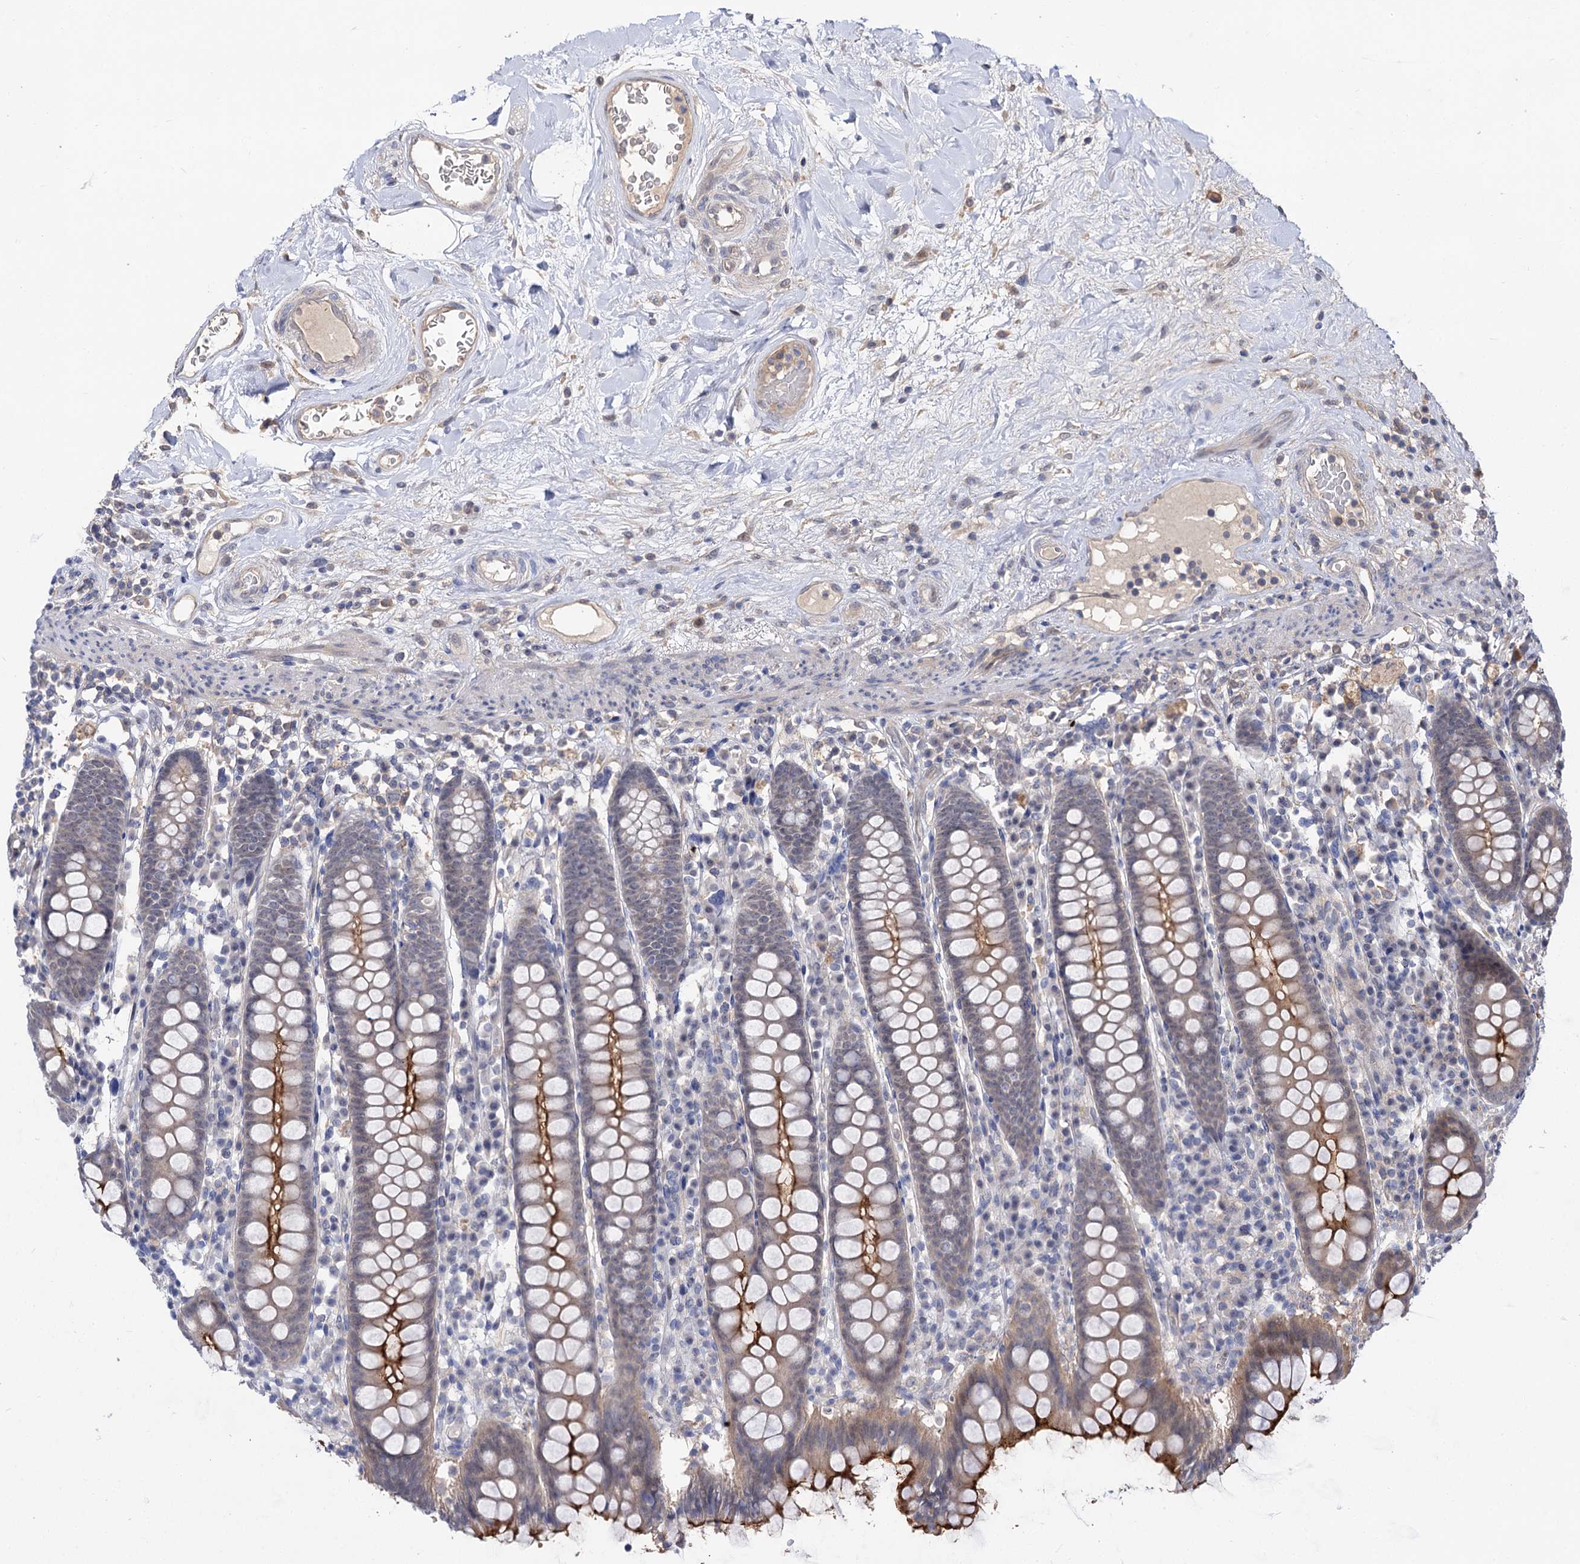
{"staining": {"intensity": "negative", "quantity": "none", "location": "none"}, "tissue": "colon", "cell_type": "Endothelial cells", "image_type": "normal", "snomed": [{"axis": "morphology", "description": "Normal tissue, NOS"}, {"axis": "topography", "description": "Colon"}], "caption": "The image displays no significant positivity in endothelial cells of colon.", "gene": "NEK10", "patient": {"sex": "female", "age": 79}}